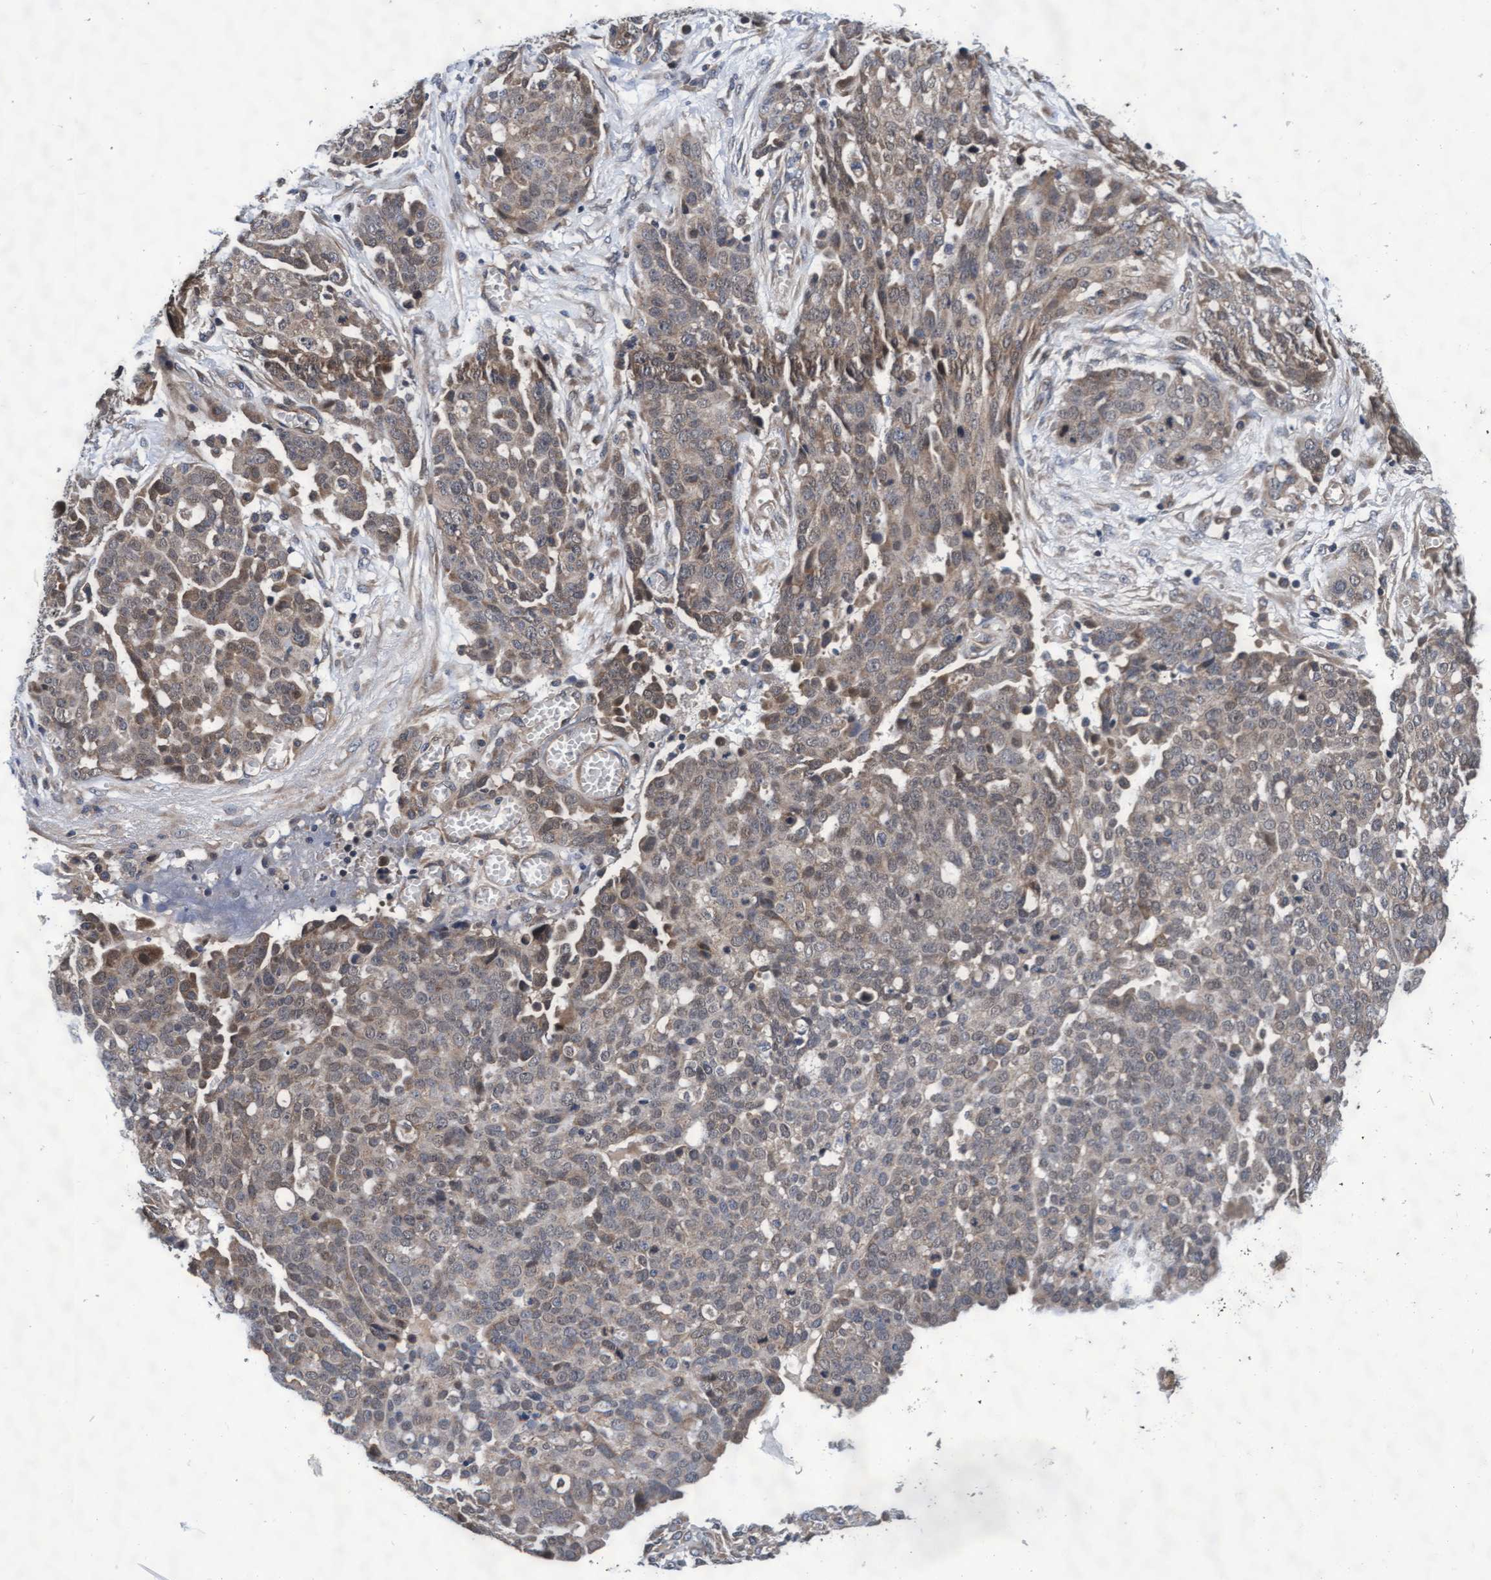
{"staining": {"intensity": "weak", "quantity": "25%-75%", "location": "cytoplasmic/membranous"}, "tissue": "ovarian cancer", "cell_type": "Tumor cells", "image_type": "cancer", "snomed": [{"axis": "morphology", "description": "Cystadenocarcinoma, serous, NOS"}, {"axis": "topography", "description": "Soft tissue"}, {"axis": "topography", "description": "Ovary"}], "caption": "DAB immunohistochemical staining of human ovarian cancer (serous cystadenocarcinoma) reveals weak cytoplasmic/membranous protein positivity in approximately 25%-75% of tumor cells.", "gene": "EFCAB13", "patient": {"sex": "female", "age": 57}}